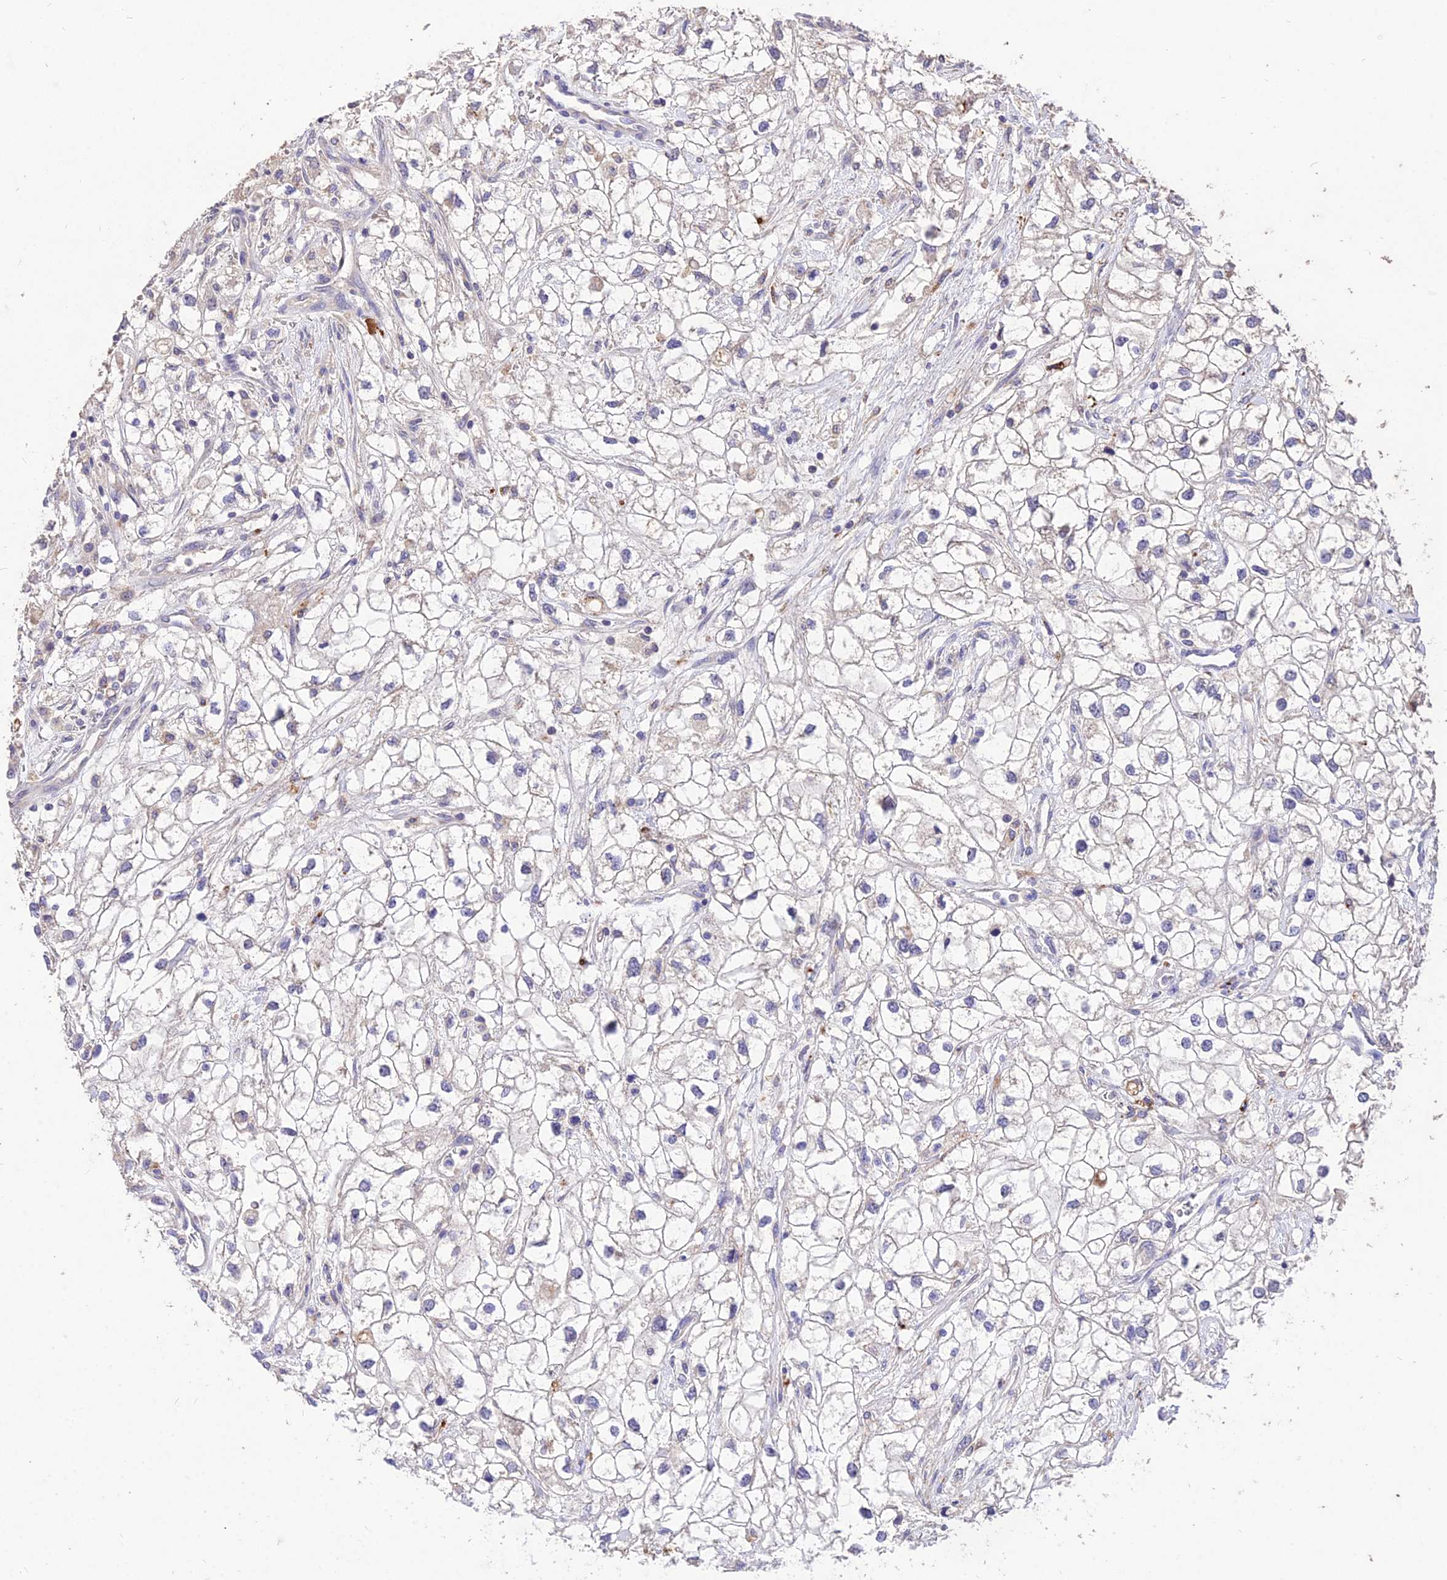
{"staining": {"intensity": "negative", "quantity": "none", "location": "none"}, "tissue": "renal cancer", "cell_type": "Tumor cells", "image_type": "cancer", "snomed": [{"axis": "morphology", "description": "Adenocarcinoma, NOS"}, {"axis": "topography", "description": "Kidney"}], "caption": "Immunohistochemistry of human renal adenocarcinoma shows no positivity in tumor cells.", "gene": "SDHD", "patient": {"sex": "male", "age": 59}}